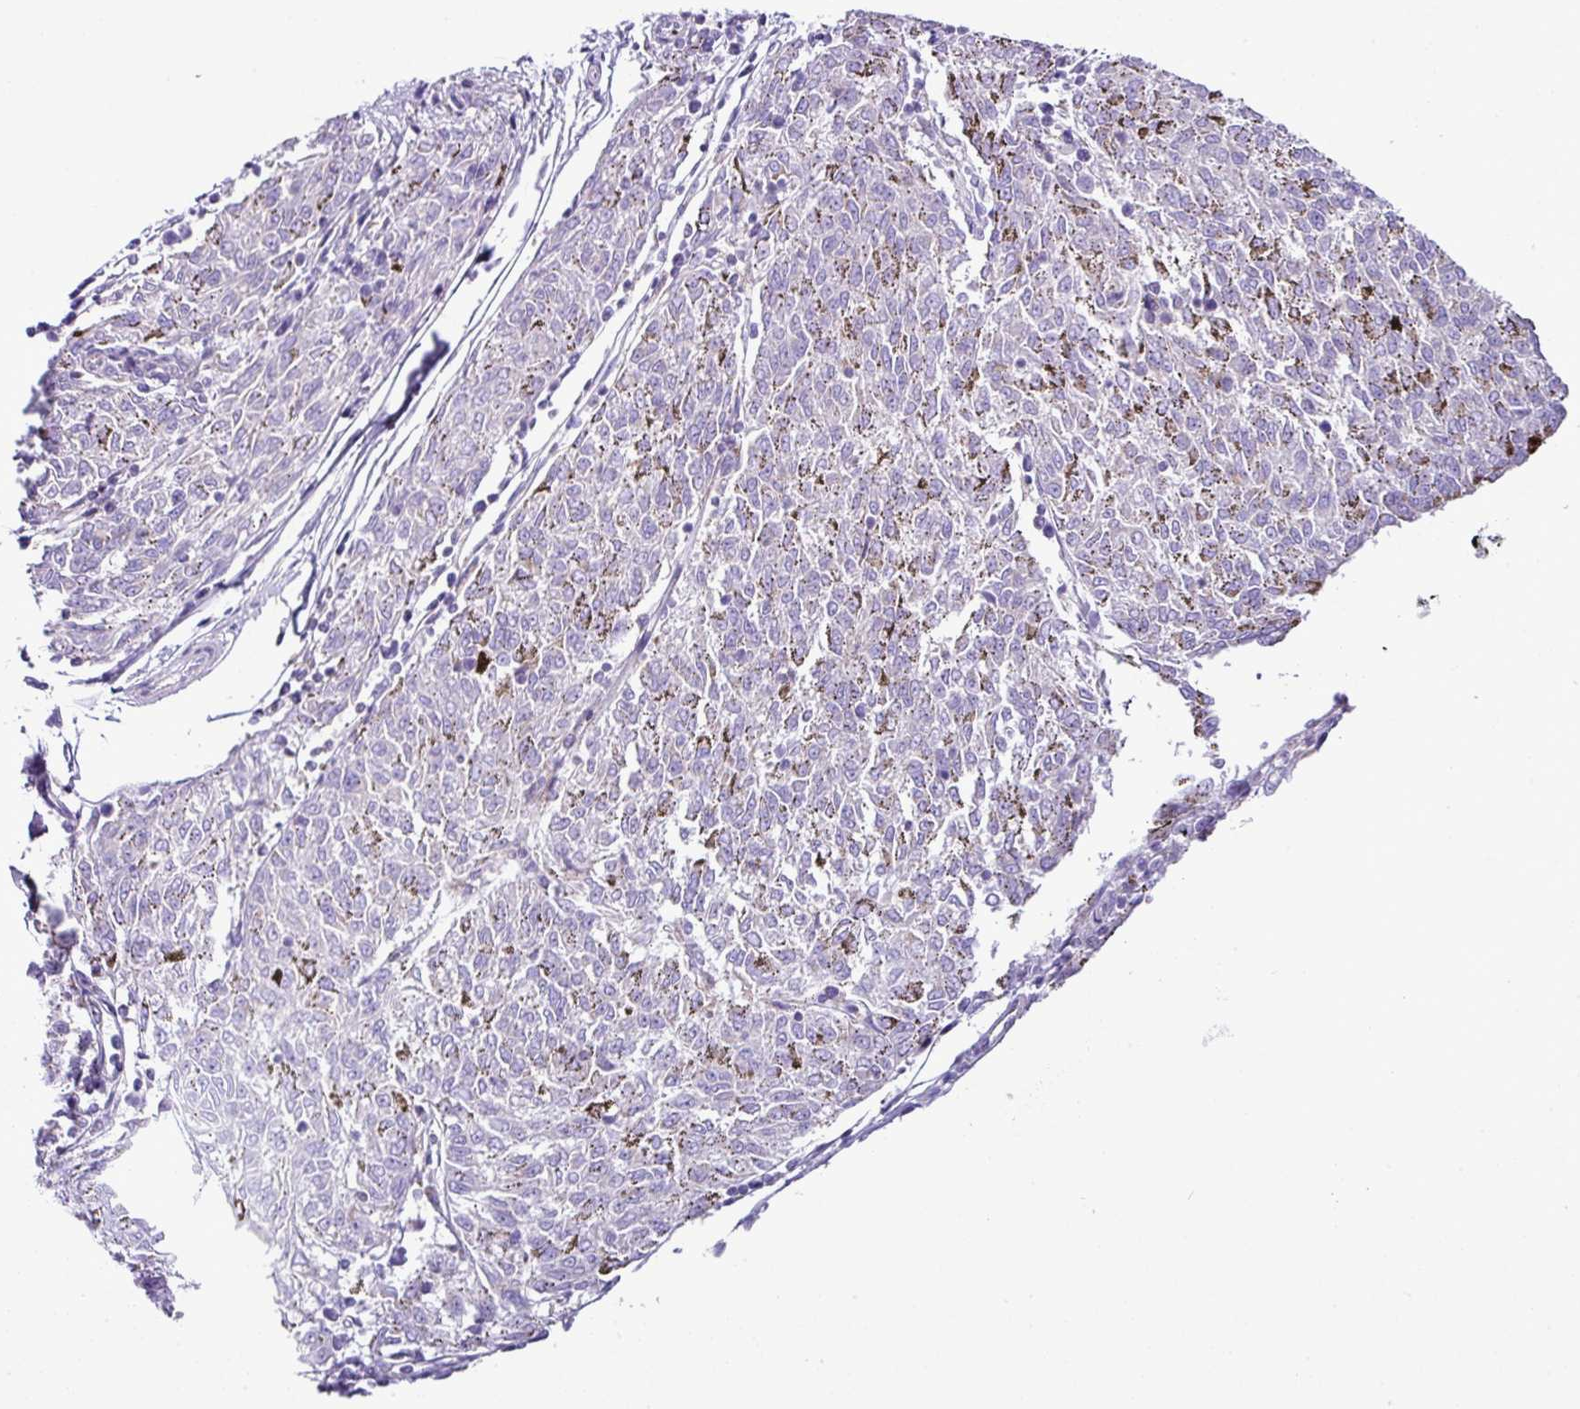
{"staining": {"intensity": "negative", "quantity": "none", "location": "none"}, "tissue": "melanoma", "cell_type": "Tumor cells", "image_type": "cancer", "snomed": [{"axis": "morphology", "description": "Malignant melanoma, NOS"}, {"axis": "topography", "description": "Skin"}], "caption": "This micrograph is of melanoma stained with IHC to label a protein in brown with the nuclei are counter-stained blue. There is no expression in tumor cells.", "gene": "PGAP4", "patient": {"sex": "female", "age": 72}}